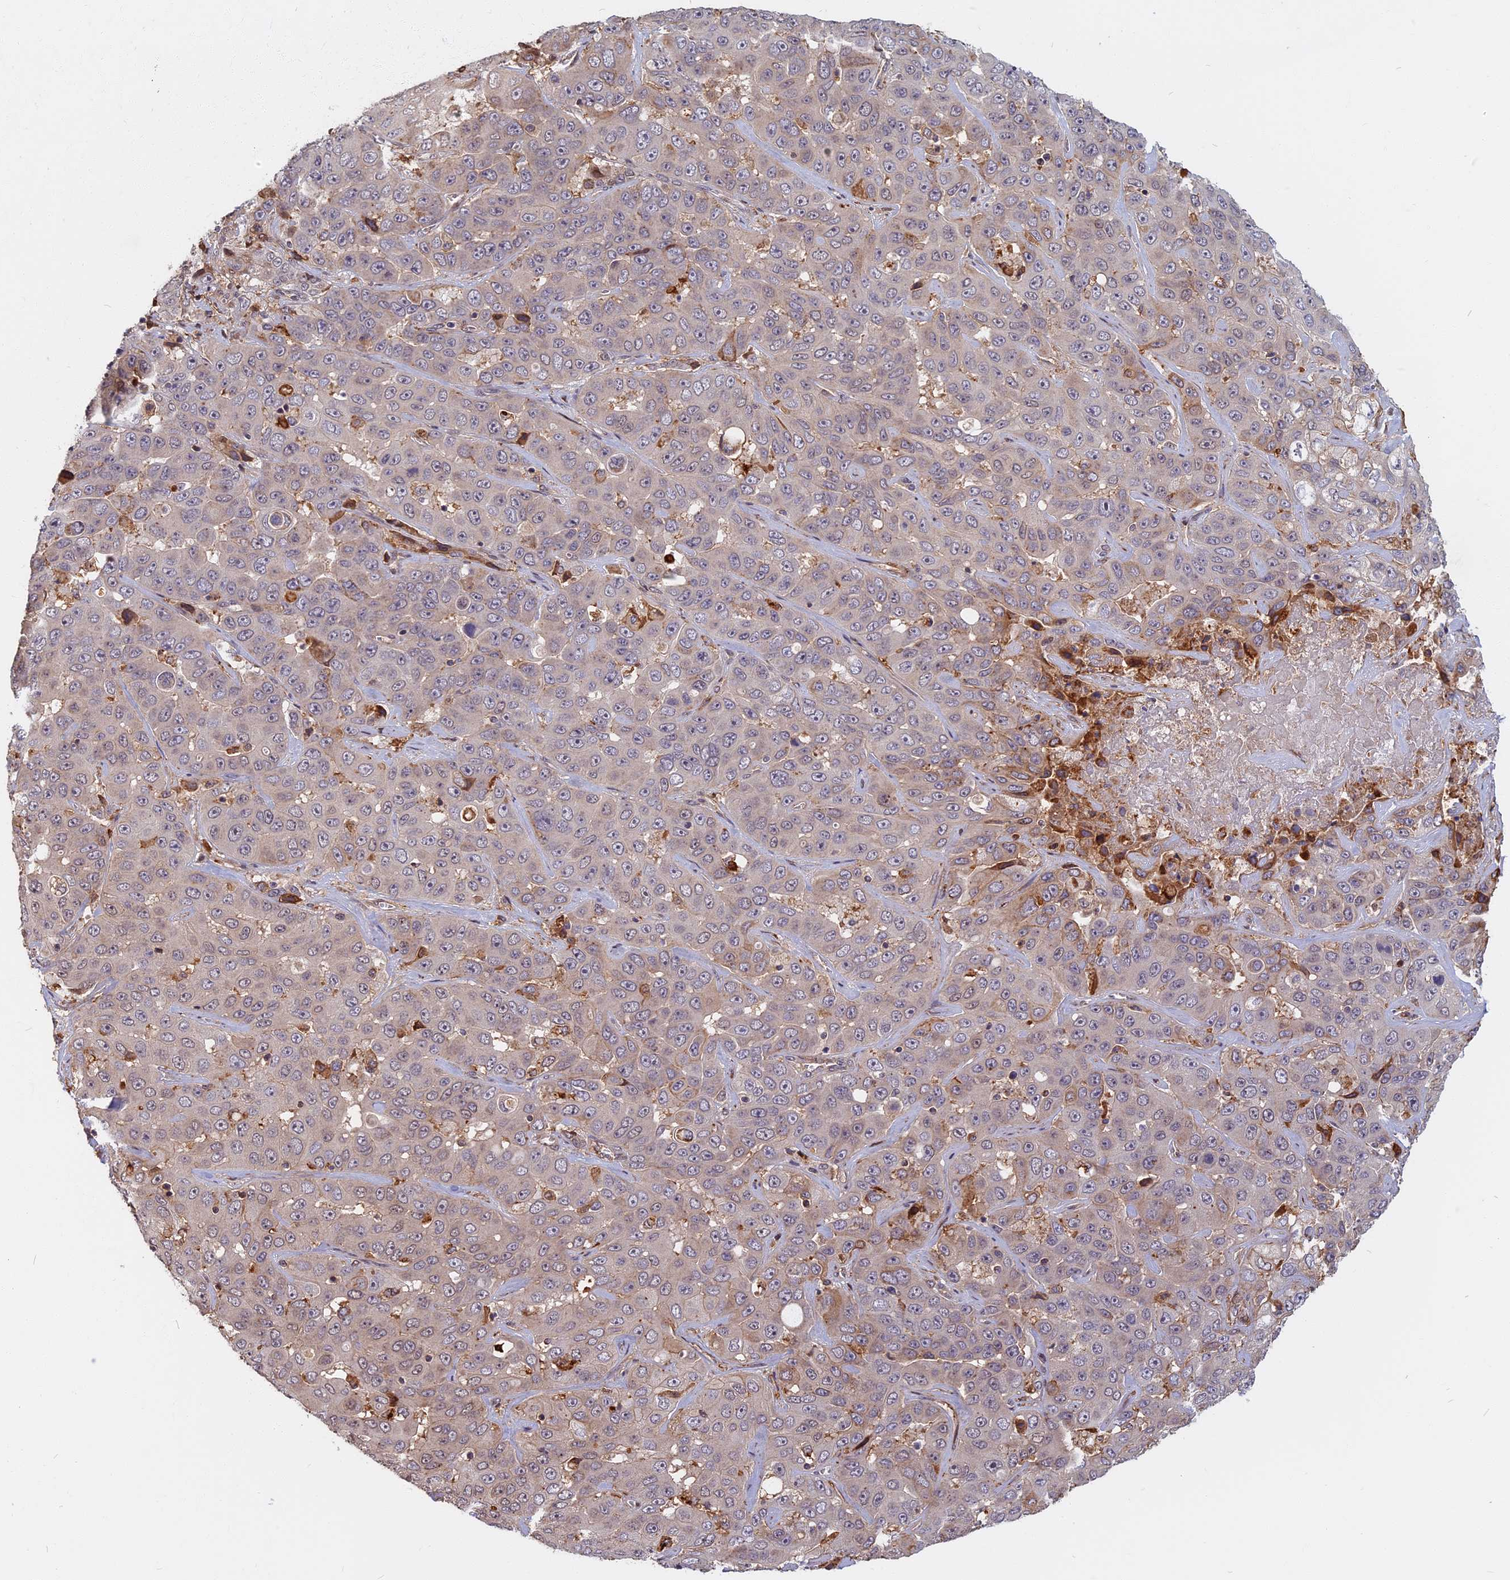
{"staining": {"intensity": "moderate", "quantity": "<25%", "location": "cytoplasmic/membranous"}, "tissue": "liver cancer", "cell_type": "Tumor cells", "image_type": "cancer", "snomed": [{"axis": "morphology", "description": "Cholangiocarcinoma"}, {"axis": "topography", "description": "Liver"}], "caption": "Immunohistochemistry (IHC) micrograph of liver cancer stained for a protein (brown), which displays low levels of moderate cytoplasmic/membranous staining in approximately <25% of tumor cells.", "gene": "SPG11", "patient": {"sex": "female", "age": 52}}